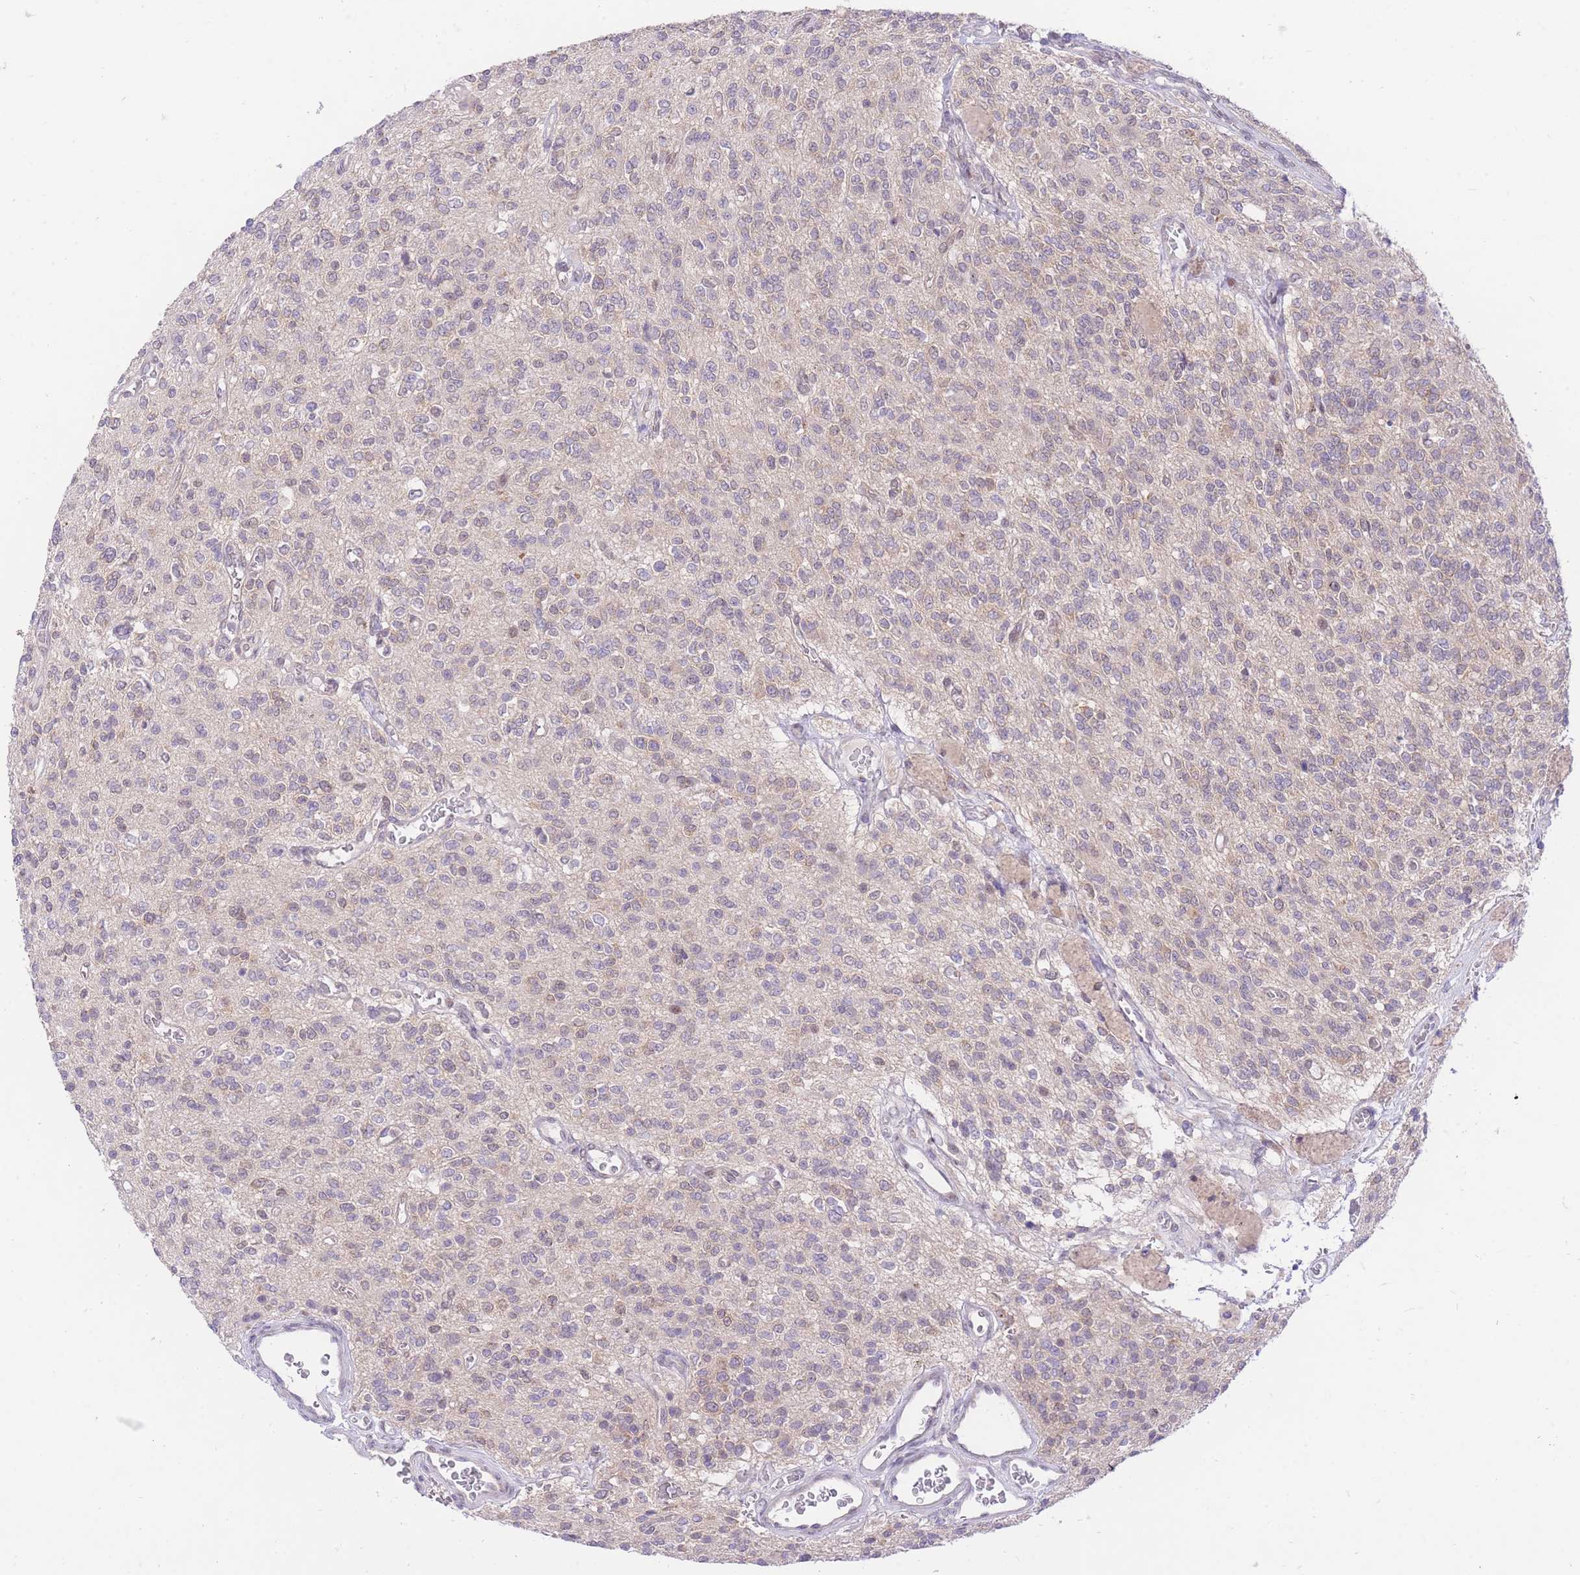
{"staining": {"intensity": "negative", "quantity": "none", "location": "none"}, "tissue": "glioma", "cell_type": "Tumor cells", "image_type": "cancer", "snomed": [{"axis": "morphology", "description": "Glioma, malignant, High grade"}, {"axis": "topography", "description": "Brain"}], "caption": "IHC histopathology image of human malignant glioma (high-grade) stained for a protein (brown), which demonstrates no expression in tumor cells. (Stains: DAB (3,3'-diaminobenzidine) IHC with hematoxylin counter stain, Microscopy: brightfield microscopy at high magnification).", "gene": "STK39", "patient": {"sex": "male", "age": 34}}